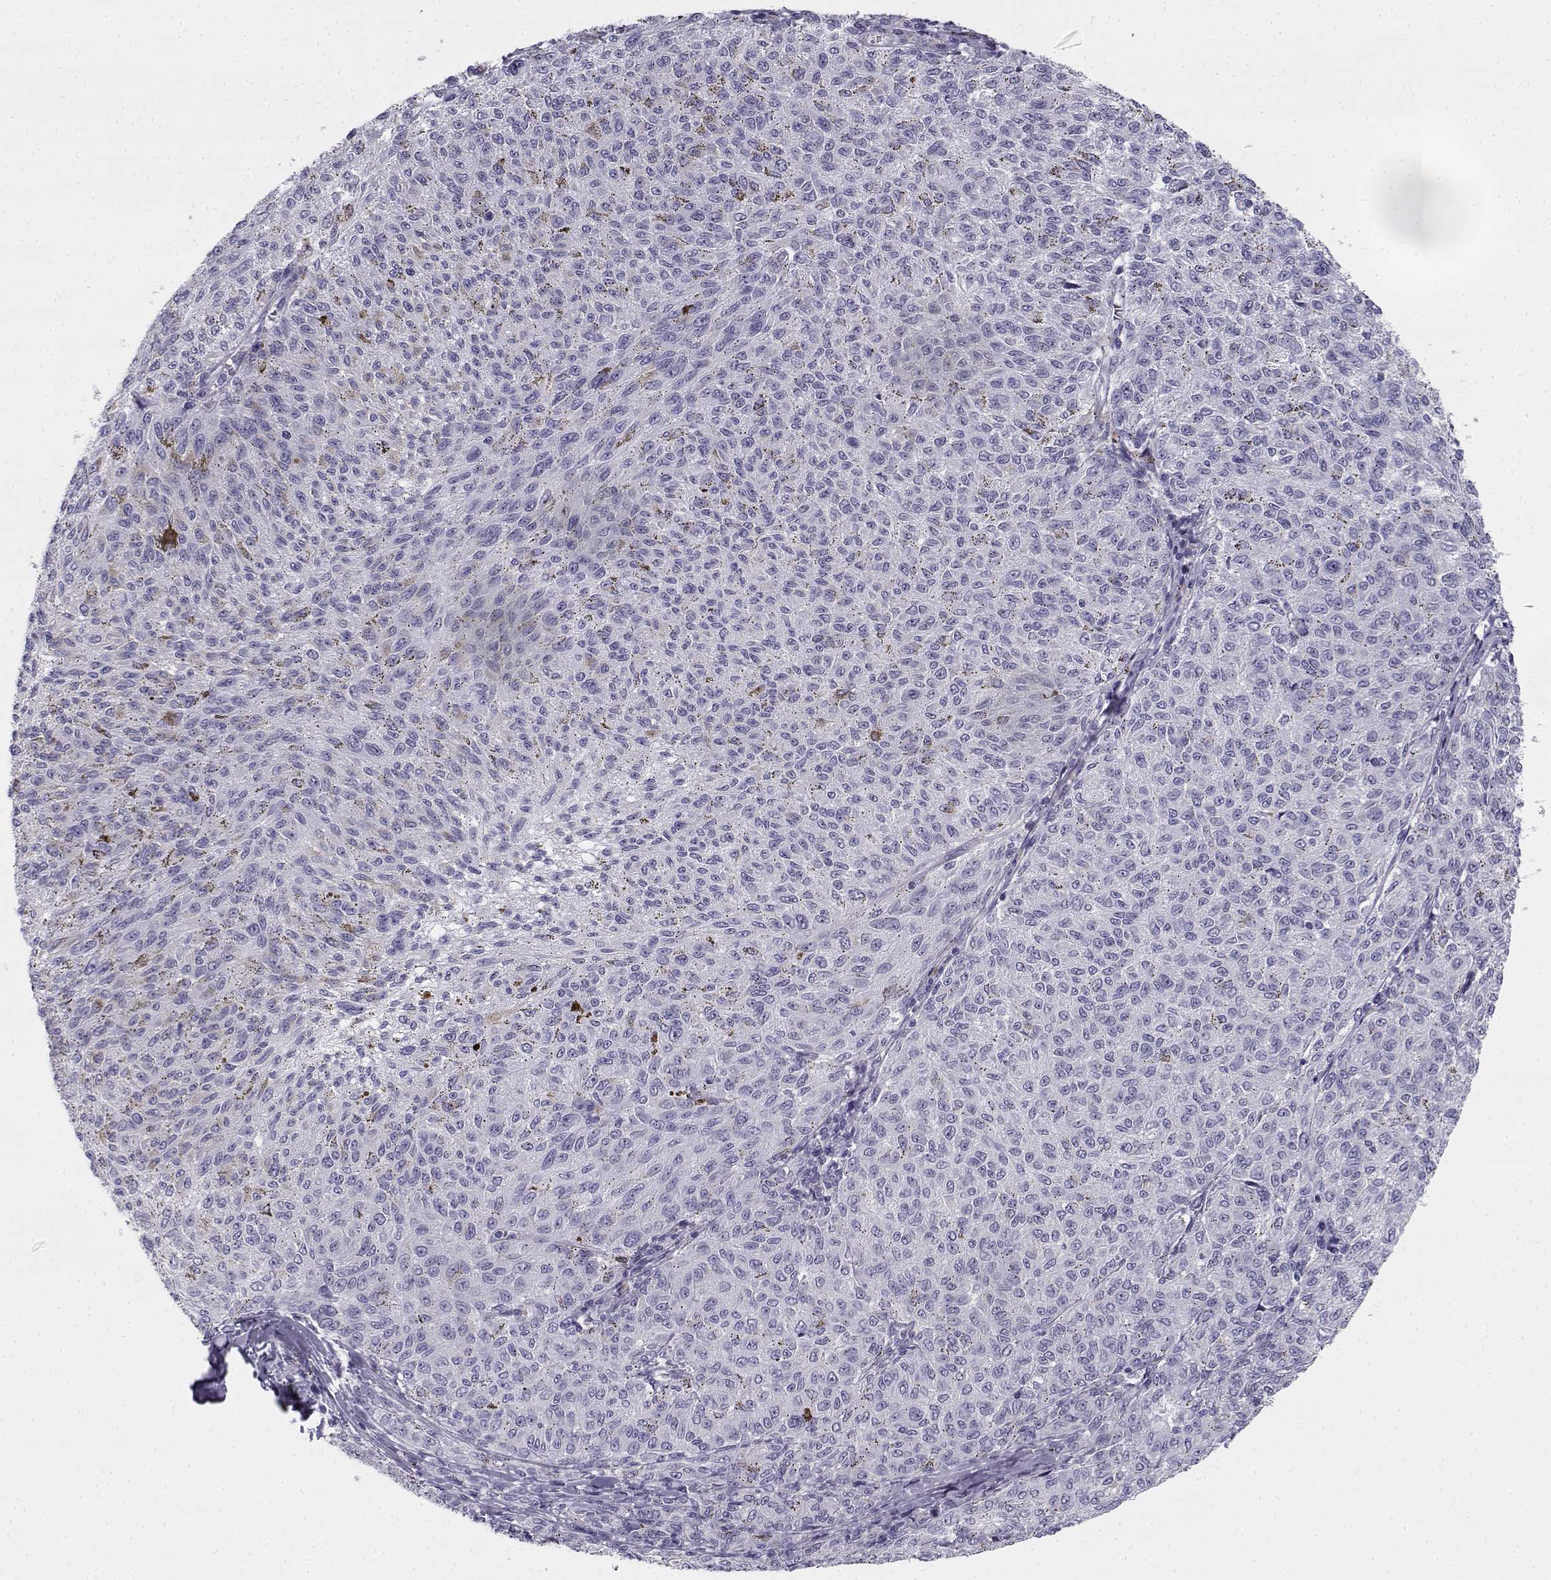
{"staining": {"intensity": "negative", "quantity": "none", "location": "none"}, "tissue": "melanoma", "cell_type": "Tumor cells", "image_type": "cancer", "snomed": [{"axis": "morphology", "description": "Malignant melanoma, NOS"}, {"axis": "topography", "description": "Skin"}], "caption": "High magnification brightfield microscopy of malignant melanoma stained with DAB (brown) and counterstained with hematoxylin (blue): tumor cells show no significant positivity. Brightfield microscopy of IHC stained with DAB (brown) and hematoxylin (blue), captured at high magnification.", "gene": "CREB3L3", "patient": {"sex": "female", "age": 72}}